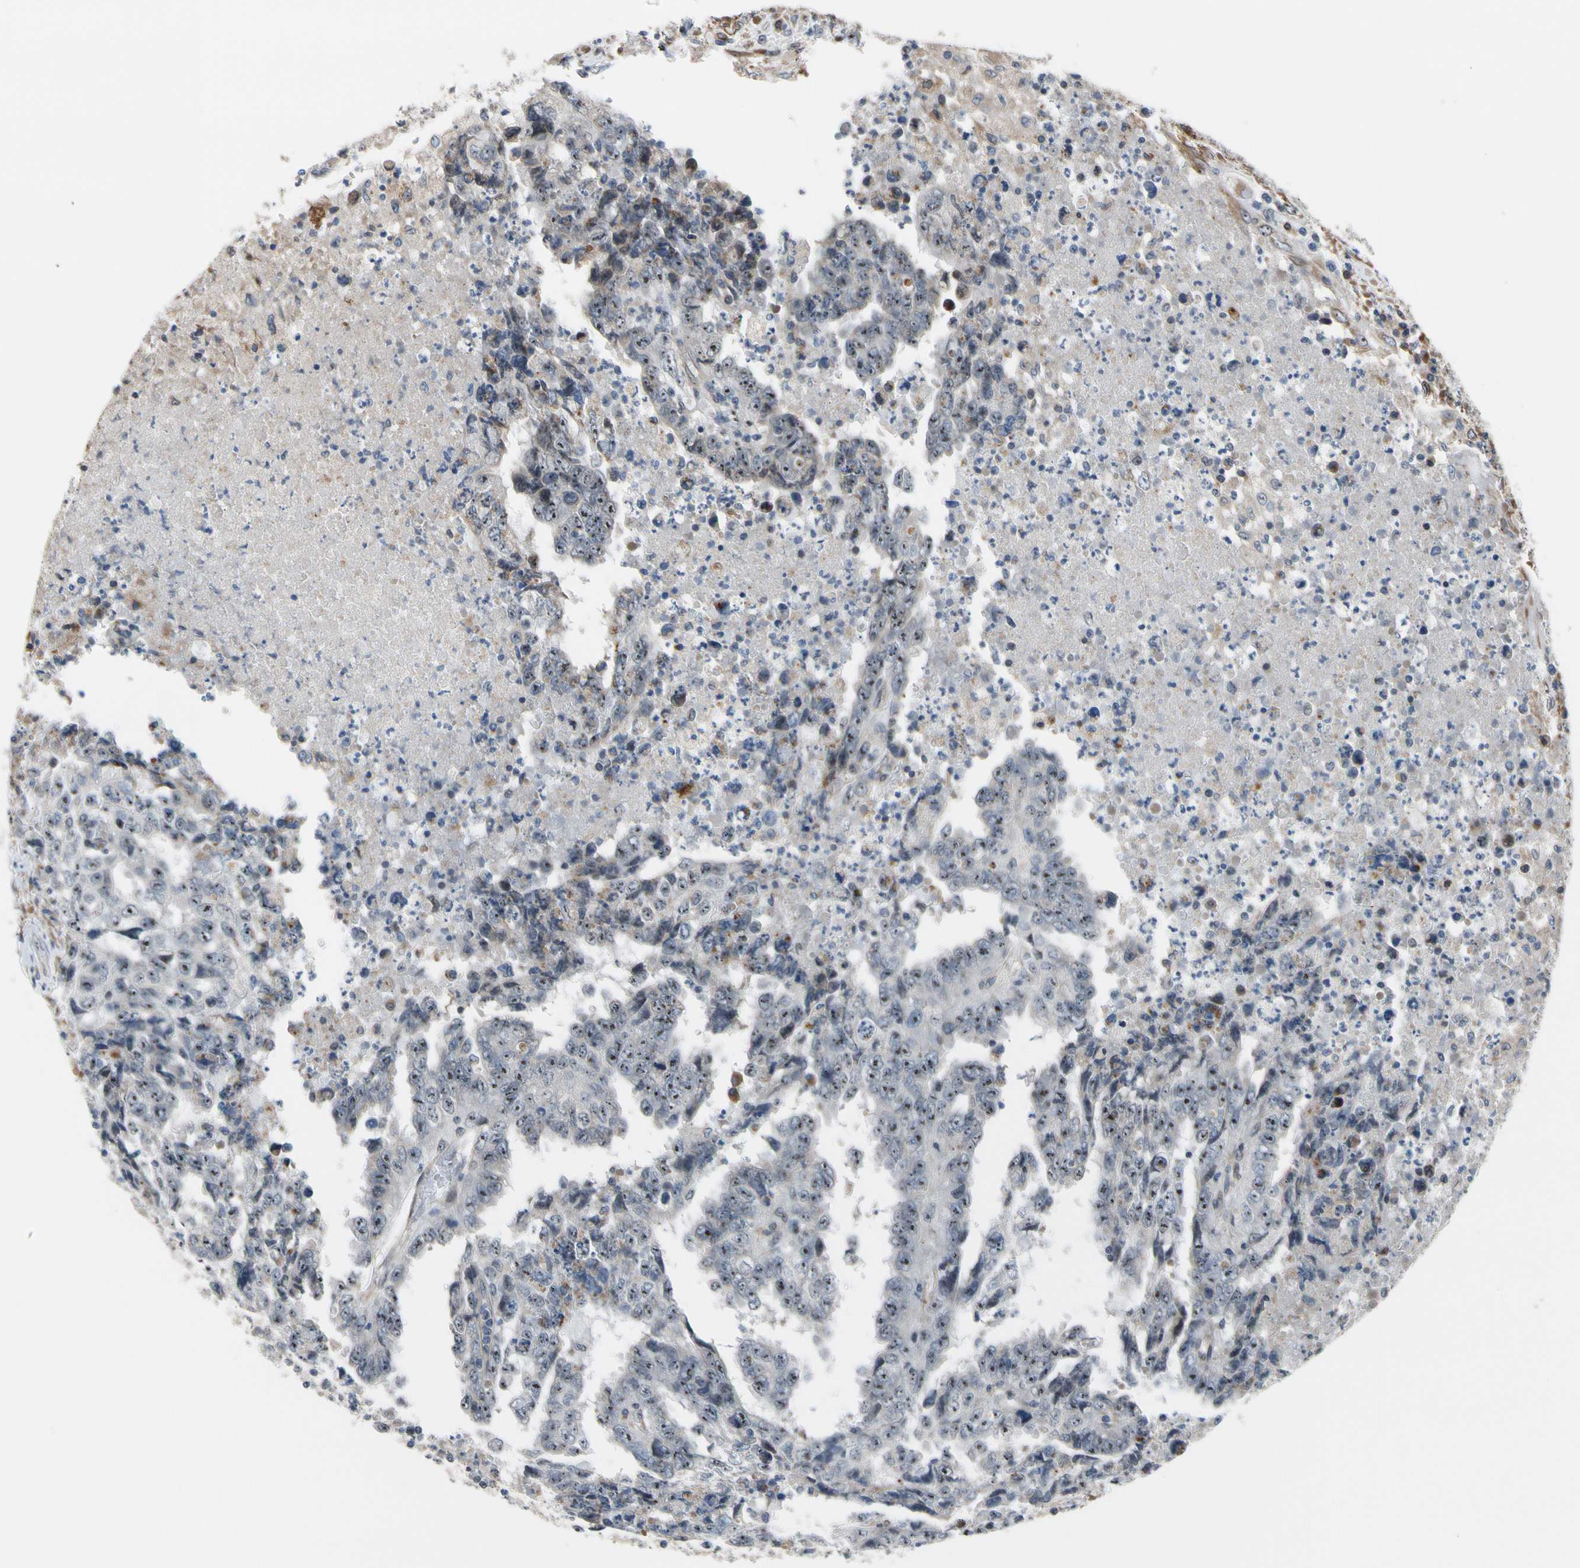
{"staining": {"intensity": "weak", "quantity": "25%-75%", "location": "cytoplasmic/membranous"}, "tissue": "testis cancer", "cell_type": "Tumor cells", "image_type": "cancer", "snomed": [{"axis": "morphology", "description": "Necrosis, NOS"}, {"axis": "morphology", "description": "Carcinoma, Embryonal, NOS"}, {"axis": "topography", "description": "Testis"}], "caption": "Testis embryonal carcinoma stained with immunohistochemistry (IHC) displays weak cytoplasmic/membranous expression in about 25%-75% of tumor cells. Using DAB (3,3'-diaminobenzidine) (brown) and hematoxylin (blue) stains, captured at high magnification using brightfield microscopy.", "gene": "TMED7", "patient": {"sex": "male", "age": 19}}